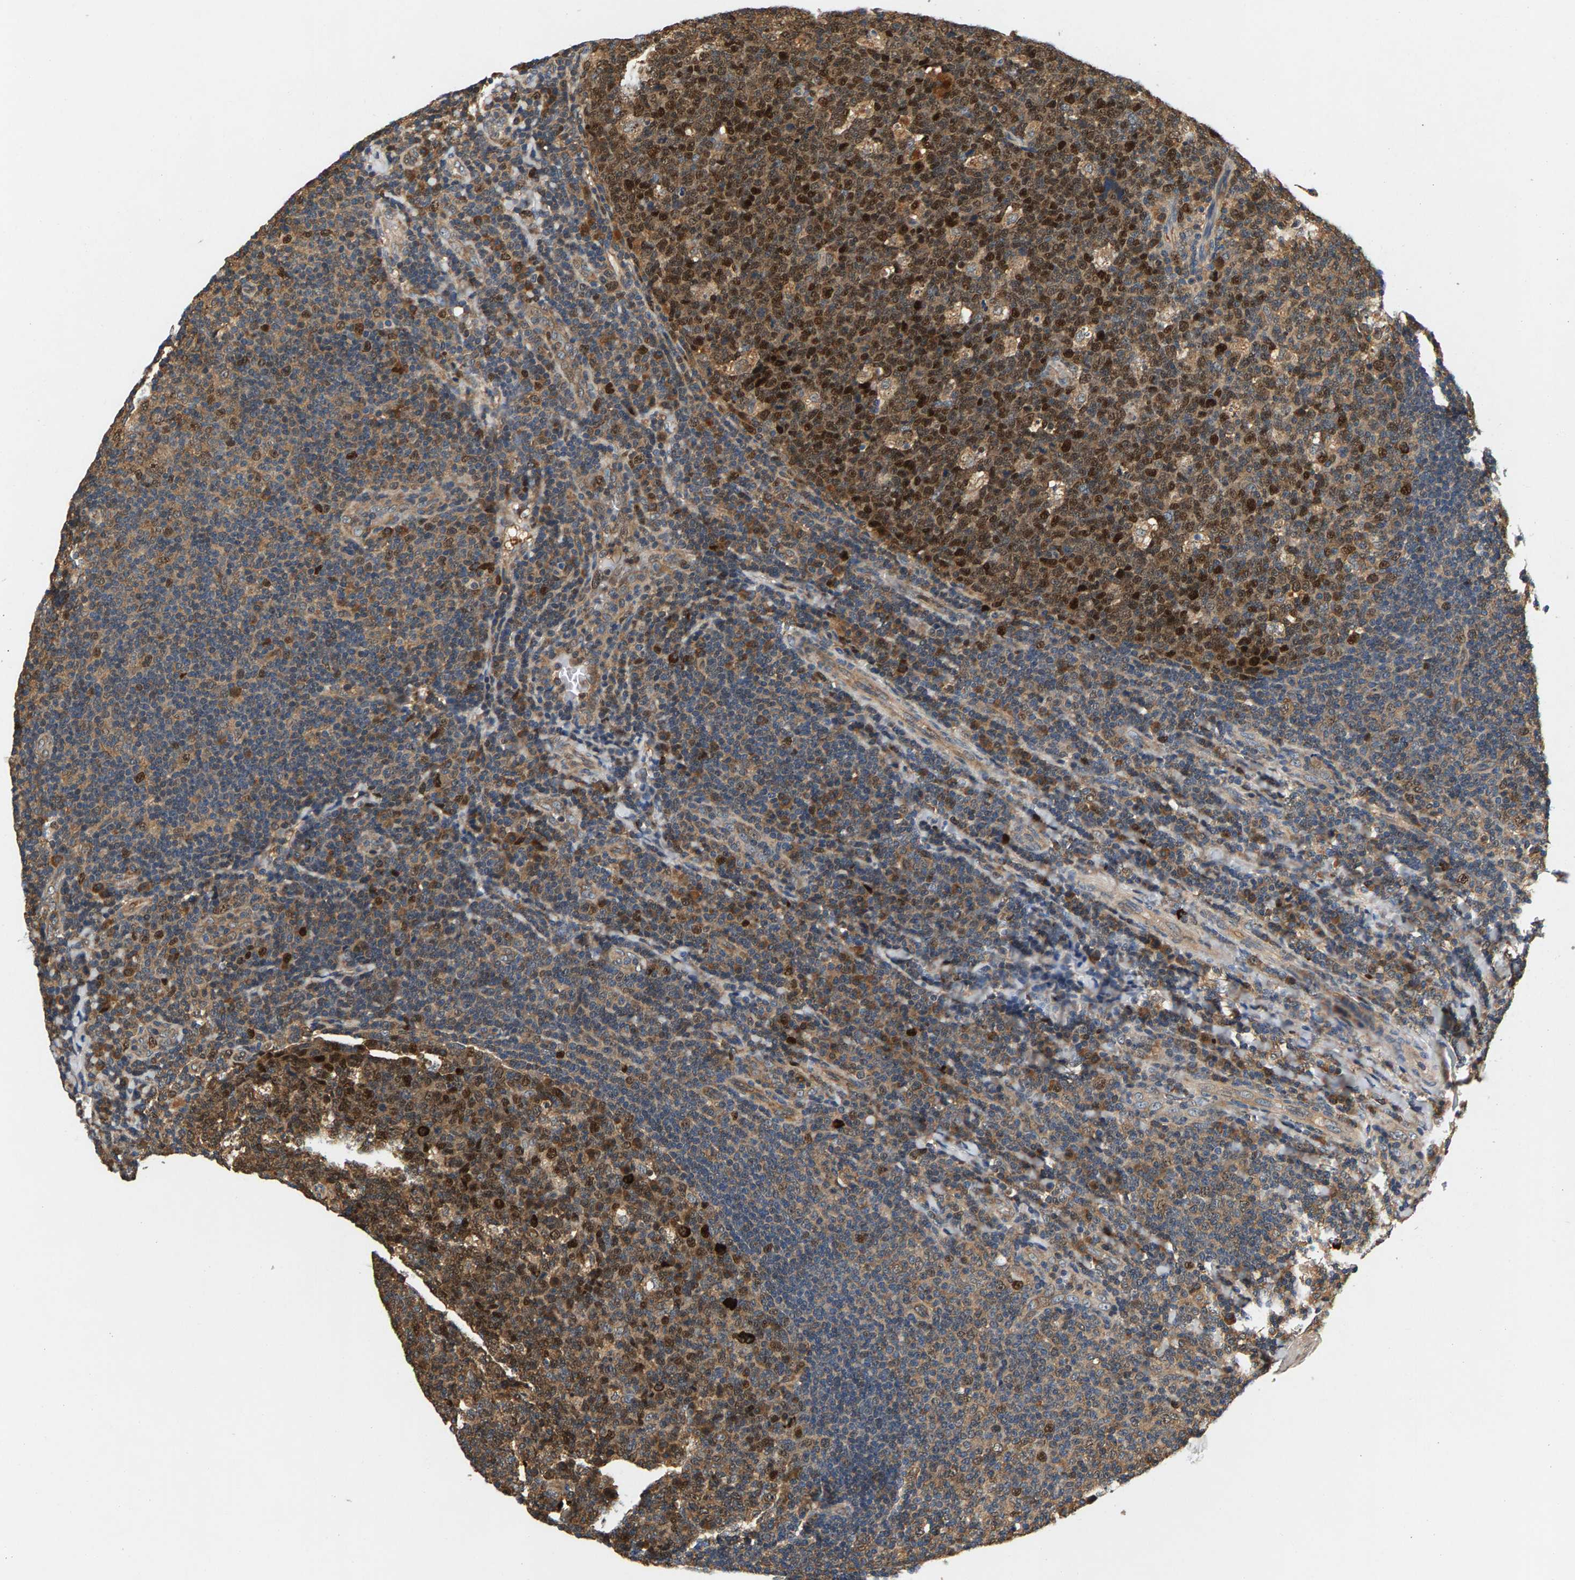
{"staining": {"intensity": "moderate", "quantity": ">75%", "location": "cytoplasmic/membranous,nuclear"}, "tissue": "tonsil", "cell_type": "Germinal center cells", "image_type": "normal", "snomed": [{"axis": "morphology", "description": "Normal tissue, NOS"}, {"axis": "topography", "description": "Tonsil"}], "caption": "Germinal center cells exhibit medium levels of moderate cytoplasmic/membranous,nuclear staining in approximately >75% of cells in benign tonsil. The staining was performed using DAB to visualize the protein expression in brown, while the nuclei were stained in blue with hematoxylin (Magnification: 20x).", "gene": "FAM78A", "patient": {"sex": "male", "age": 17}}